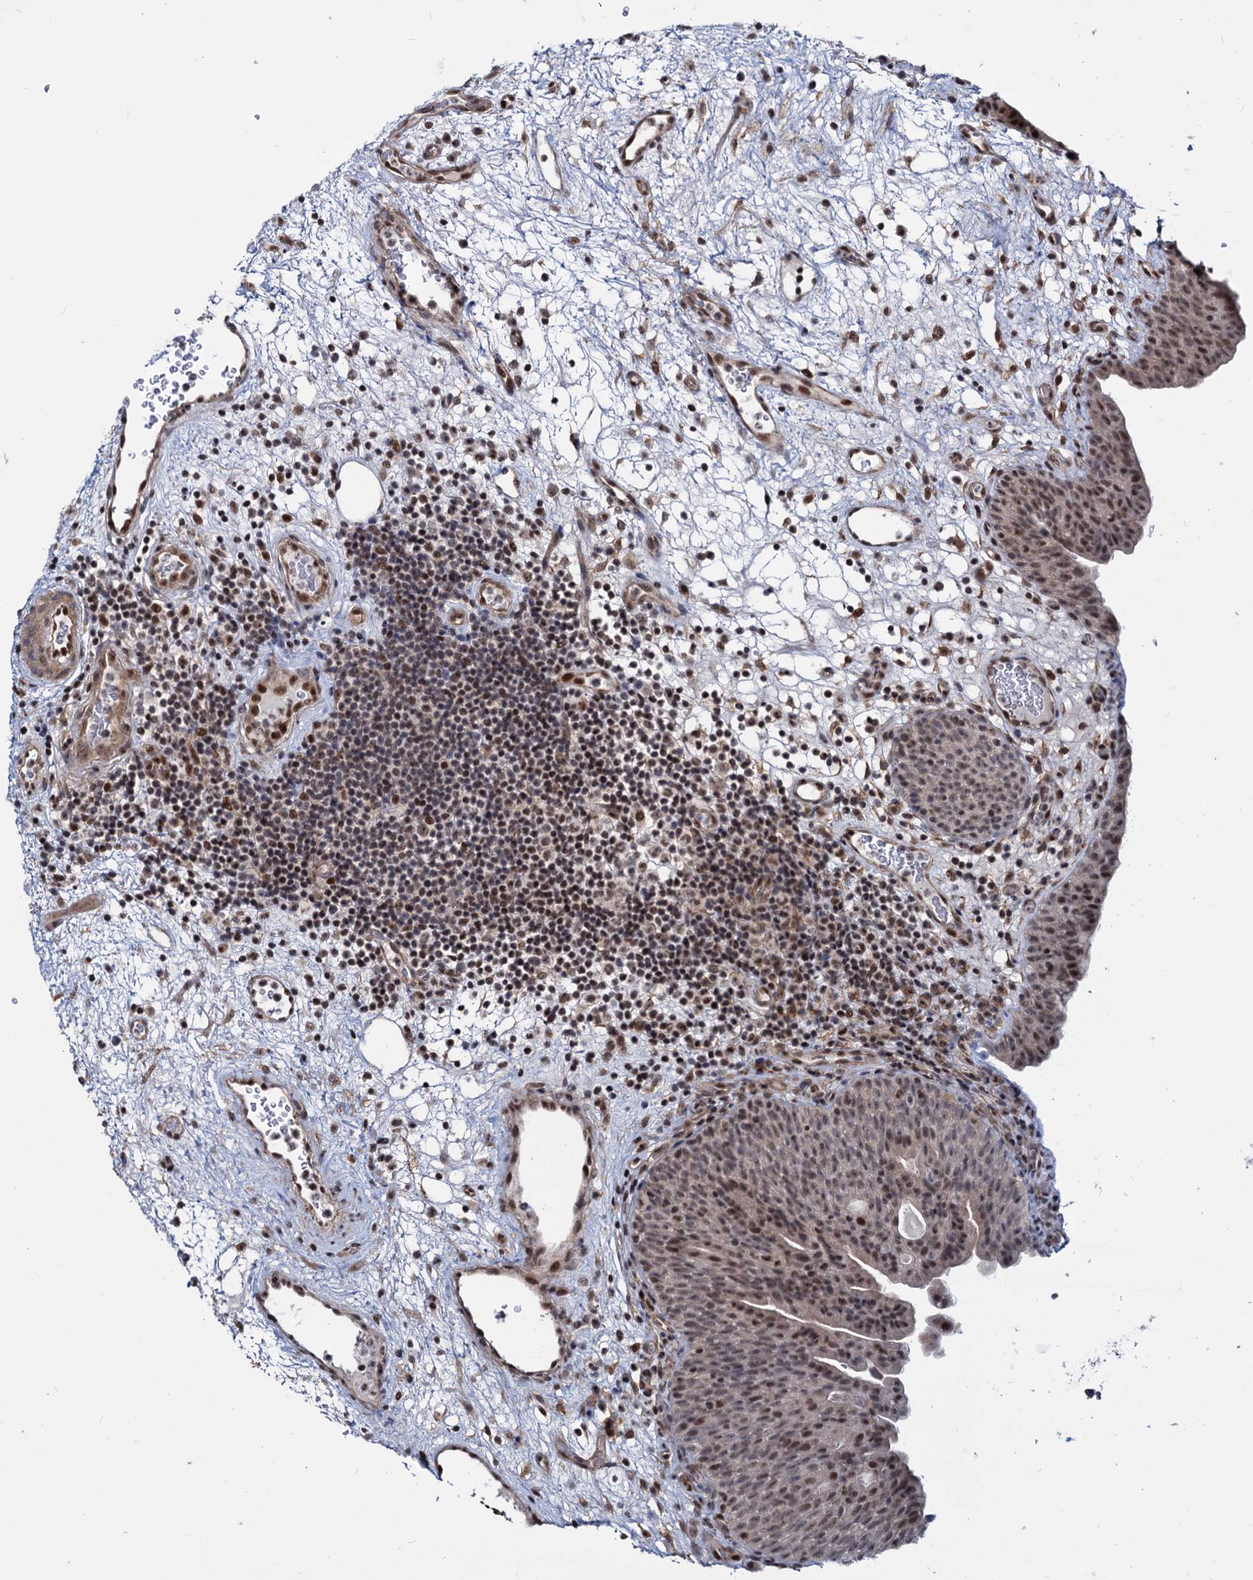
{"staining": {"intensity": "moderate", "quantity": ">75%", "location": "nuclear"}, "tissue": "urinary bladder", "cell_type": "Urothelial cells", "image_type": "normal", "snomed": [{"axis": "morphology", "description": "Normal tissue, NOS"}, {"axis": "topography", "description": "Urinary bladder"}], "caption": "Urinary bladder stained with immunohistochemistry exhibits moderate nuclear positivity in approximately >75% of urothelial cells.", "gene": "UBLCP1", "patient": {"sex": "male", "age": 71}}